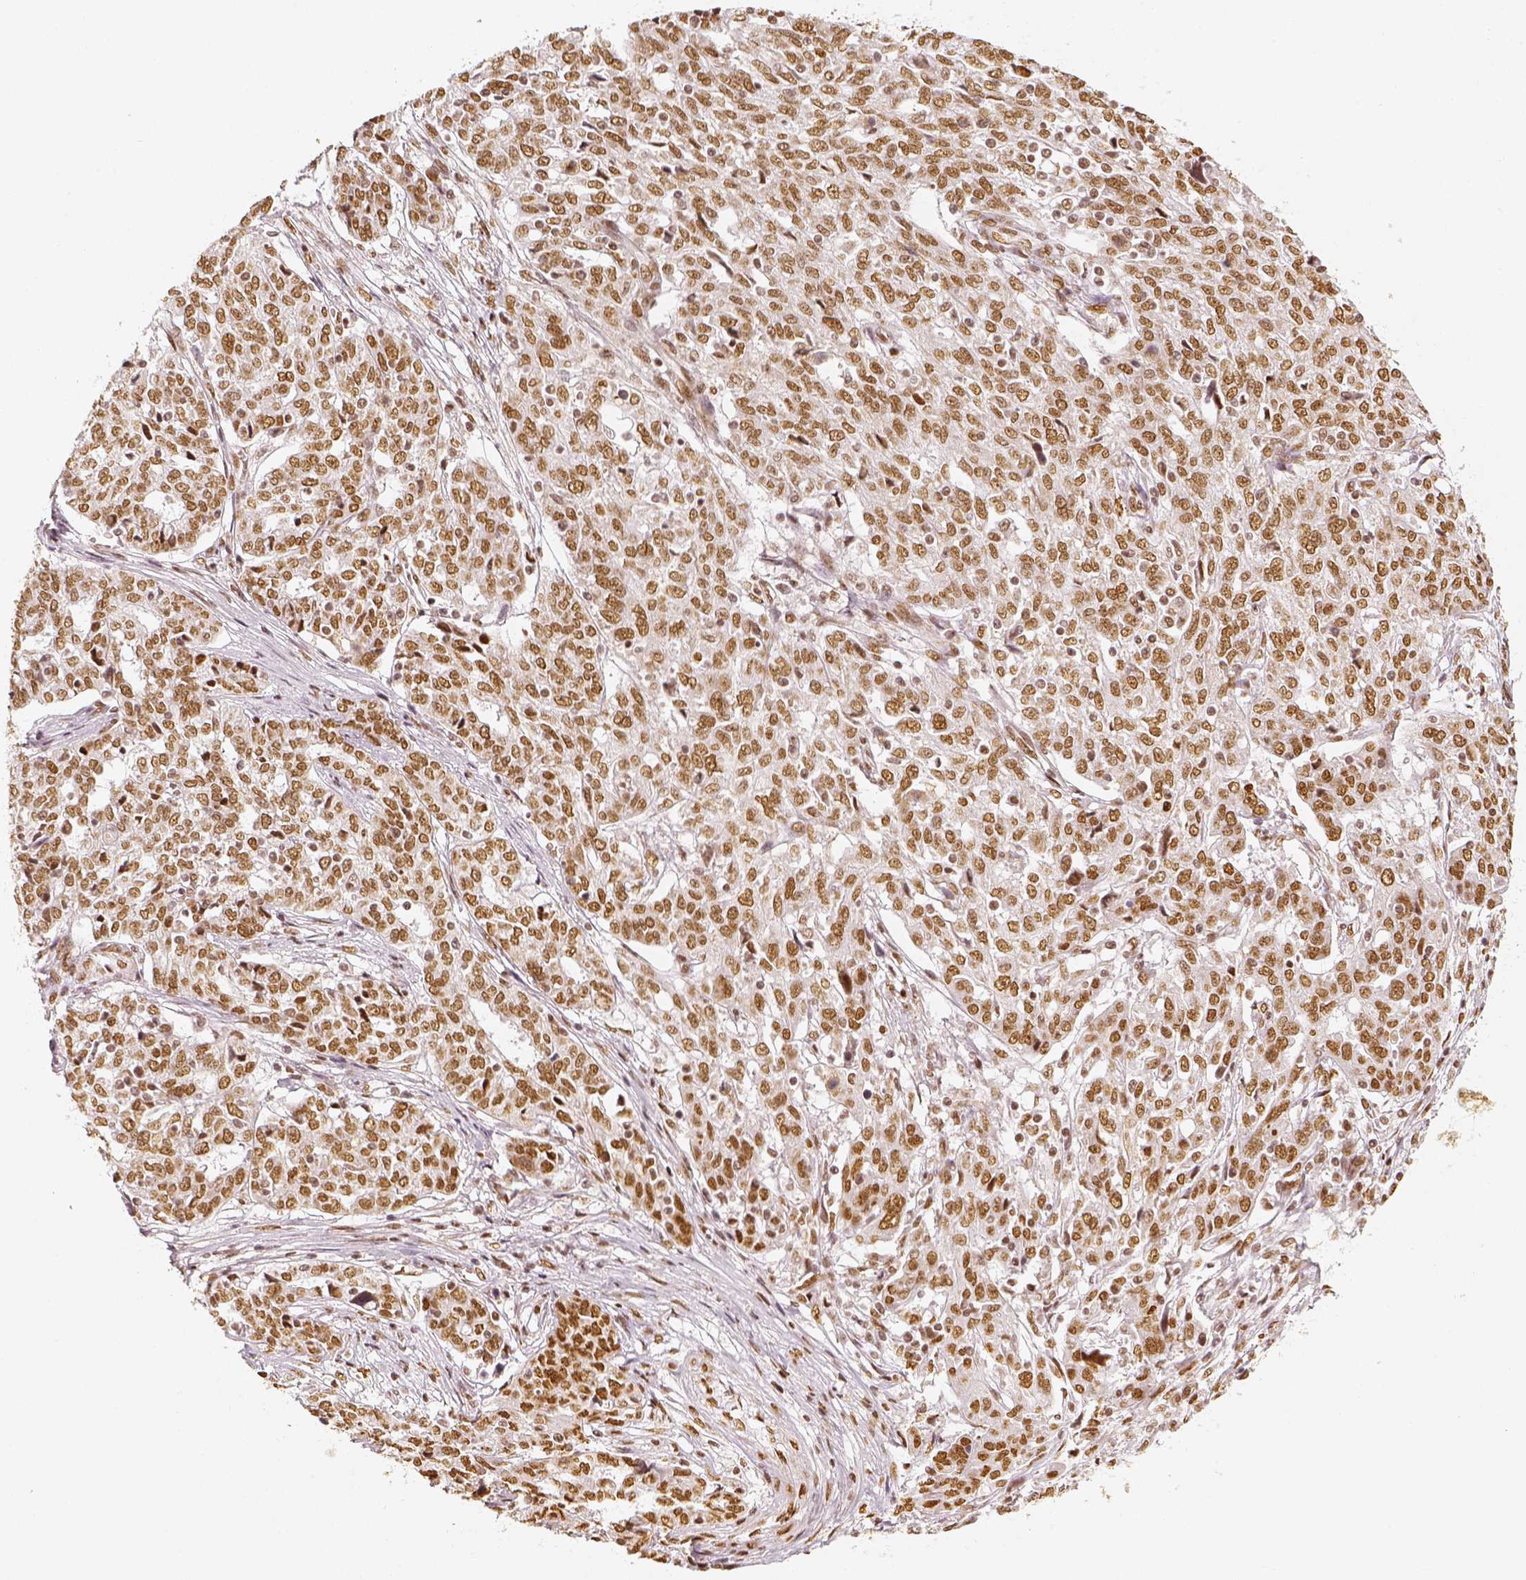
{"staining": {"intensity": "moderate", "quantity": ">75%", "location": "nuclear"}, "tissue": "ovarian cancer", "cell_type": "Tumor cells", "image_type": "cancer", "snomed": [{"axis": "morphology", "description": "Cystadenocarcinoma, serous, NOS"}, {"axis": "topography", "description": "Ovary"}], "caption": "Ovarian serous cystadenocarcinoma stained with a brown dye exhibits moderate nuclear positive positivity in approximately >75% of tumor cells.", "gene": "KDM5B", "patient": {"sex": "female", "age": 67}}